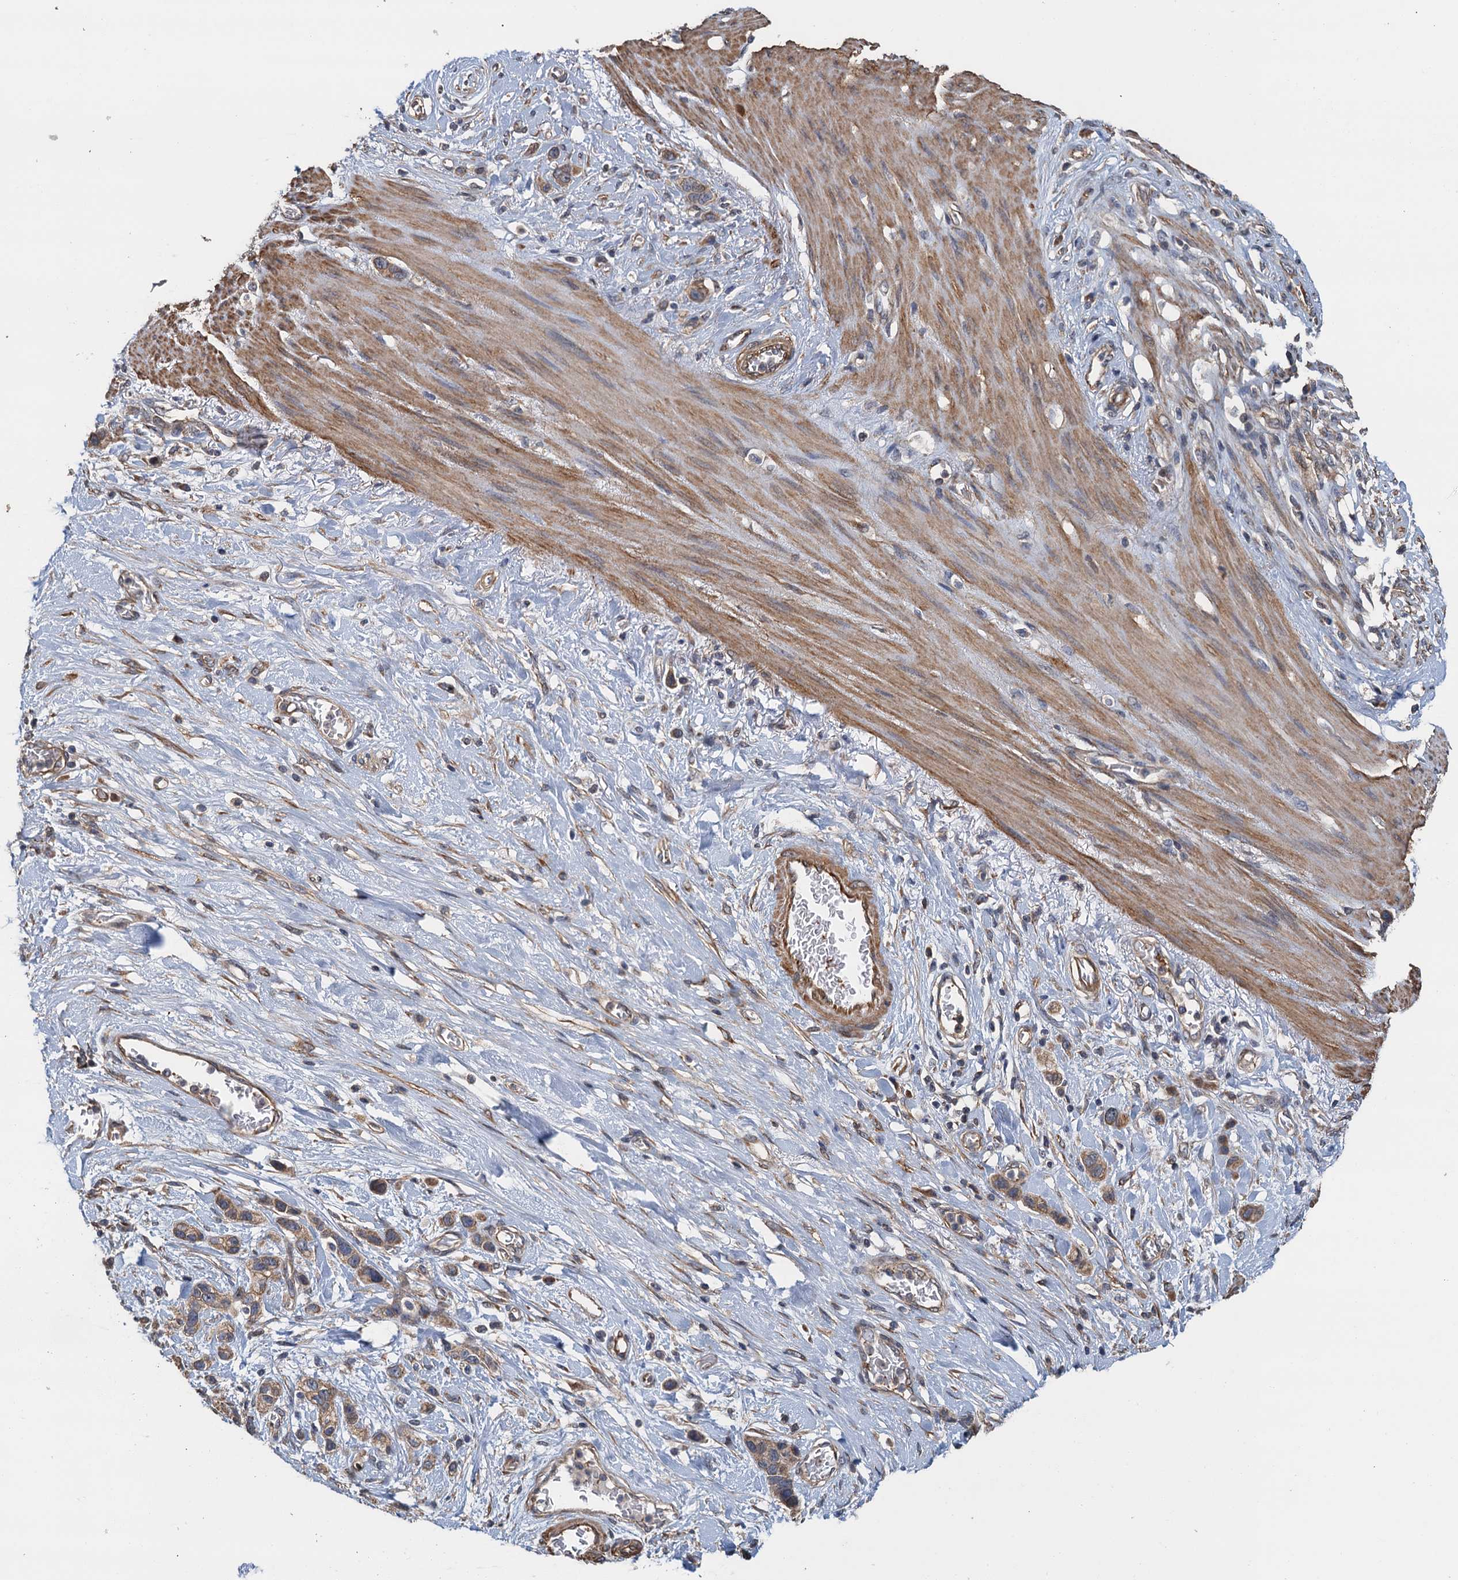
{"staining": {"intensity": "moderate", "quantity": ">75%", "location": "cytoplasmic/membranous"}, "tissue": "stomach cancer", "cell_type": "Tumor cells", "image_type": "cancer", "snomed": [{"axis": "morphology", "description": "Adenocarcinoma, NOS"}, {"axis": "morphology", "description": "Adenocarcinoma, High grade"}, {"axis": "topography", "description": "Stomach, upper"}, {"axis": "topography", "description": "Stomach, lower"}], "caption": "Moderate cytoplasmic/membranous staining for a protein is seen in approximately >75% of tumor cells of stomach high-grade adenocarcinoma using immunohistochemistry.", "gene": "MEAK7", "patient": {"sex": "female", "age": 65}}